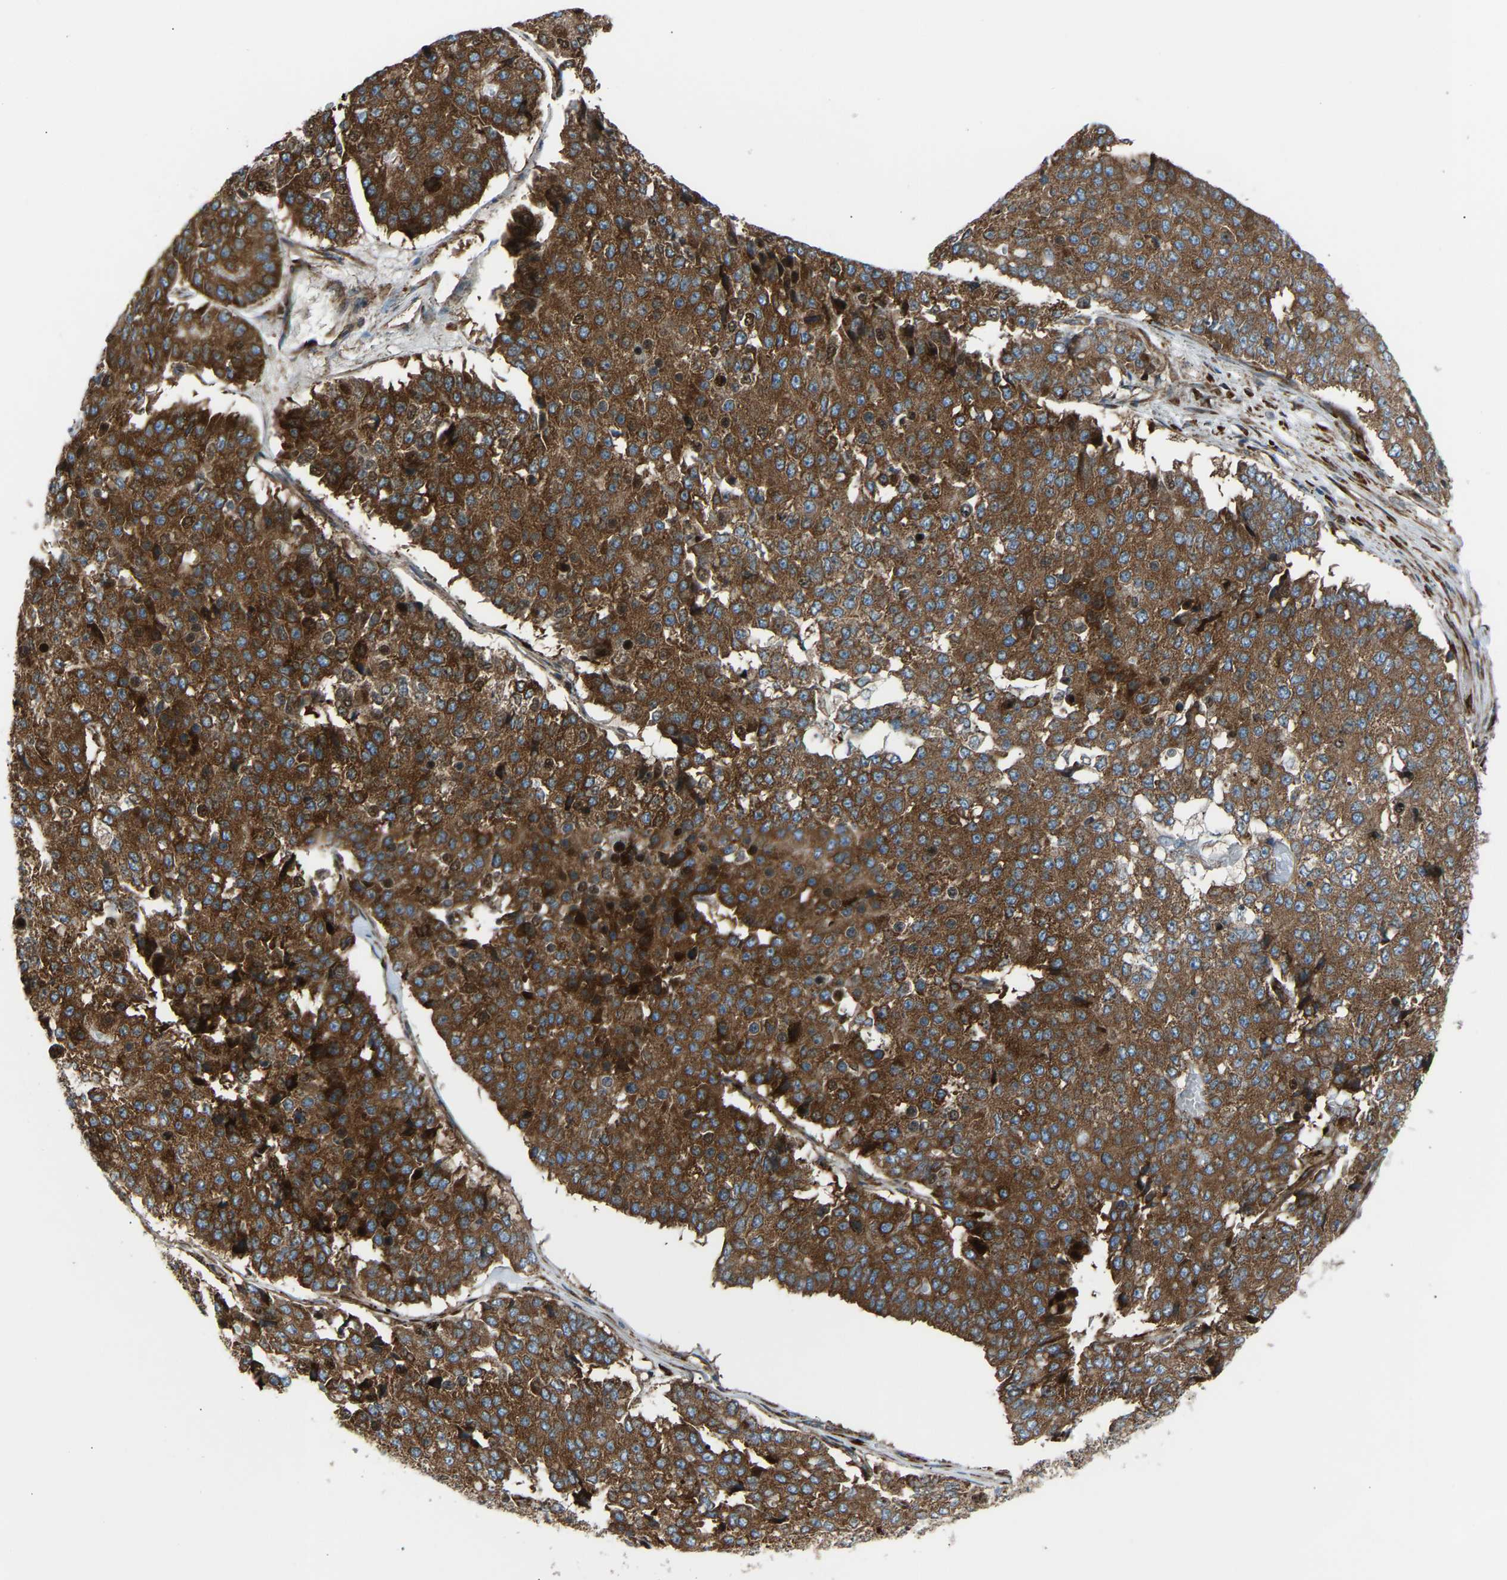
{"staining": {"intensity": "strong", "quantity": ">75%", "location": "cytoplasmic/membranous"}, "tissue": "pancreatic cancer", "cell_type": "Tumor cells", "image_type": "cancer", "snomed": [{"axis": "morphology", "description": "Adenocarcinoma, NOS"}, {"axis": "topography", "description": "Pancreas"}], "caption": "A high amount of strong cytoplasmic/membranous positivity is seen in about >75% of tumor cells in adenocarcinoma (pancreatic) tissue. (DAB (3,3'-diaminobenzidine) IHC with brightfield microscopy, high magnification).", "gene": "VPS41", "patient": {"sex": "male", "age": 50}}